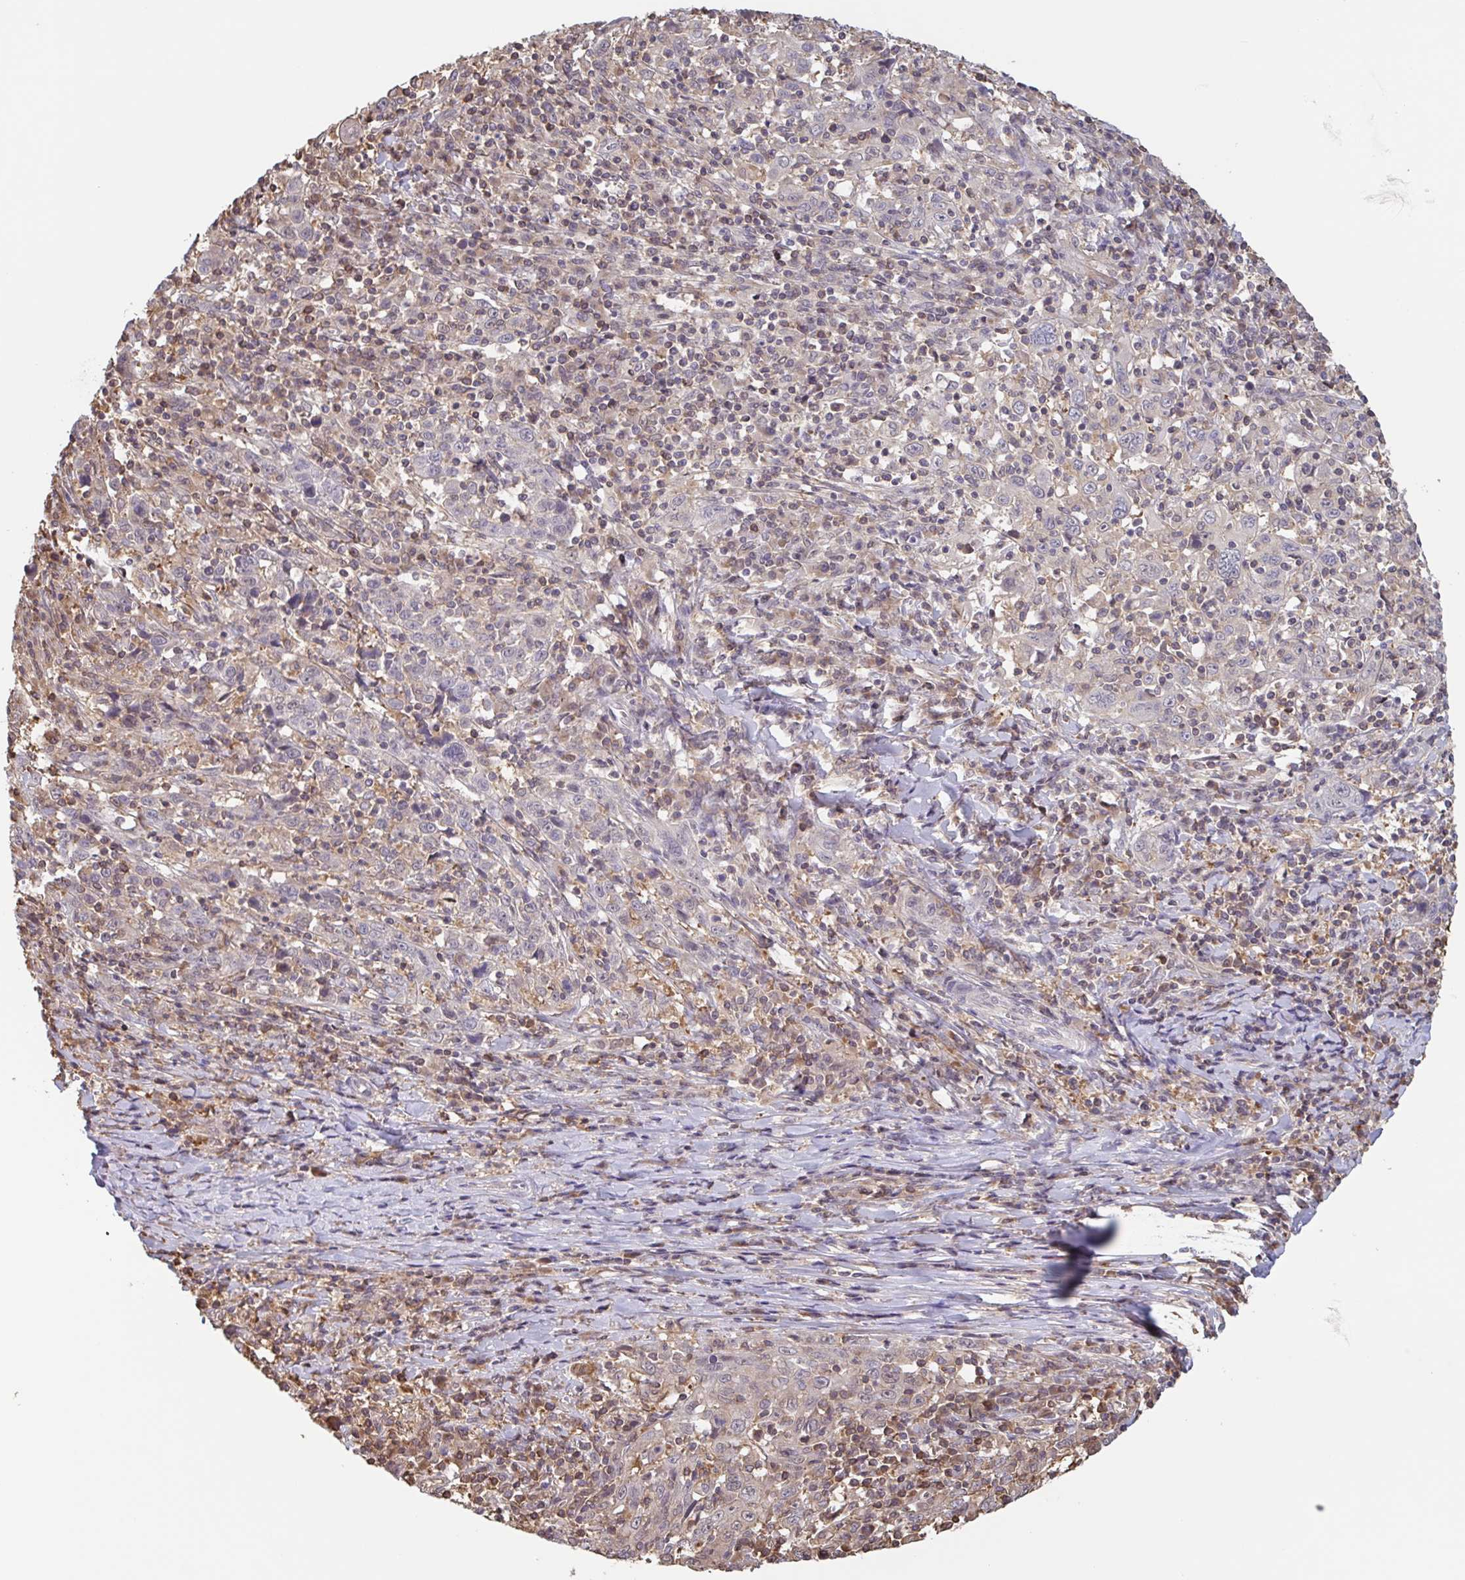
{"staining": {"intensity": "negative", "quantity": "none", "location": "none"}, "tissue": "cervical cancer", "cell_type": "Tumor cells", "image_type": "cancer", "snomed": [{"axis": "morphology", "description": "Squamous cell carcinoma, NOS"}, {"axis": "topography", "description": "Cervix"}], "caption": "Immunohistochemistry image of neoplastic tissue: cervical cancer (squamous cell carcinoma) stained with DAB displays no significant protein staining in tumor cells. (Immunohistochemistry (ihc), brightfield microscopy, high magnification).", "gene": "OTOP2", "patient": {"sex": "female", "age": 46}}